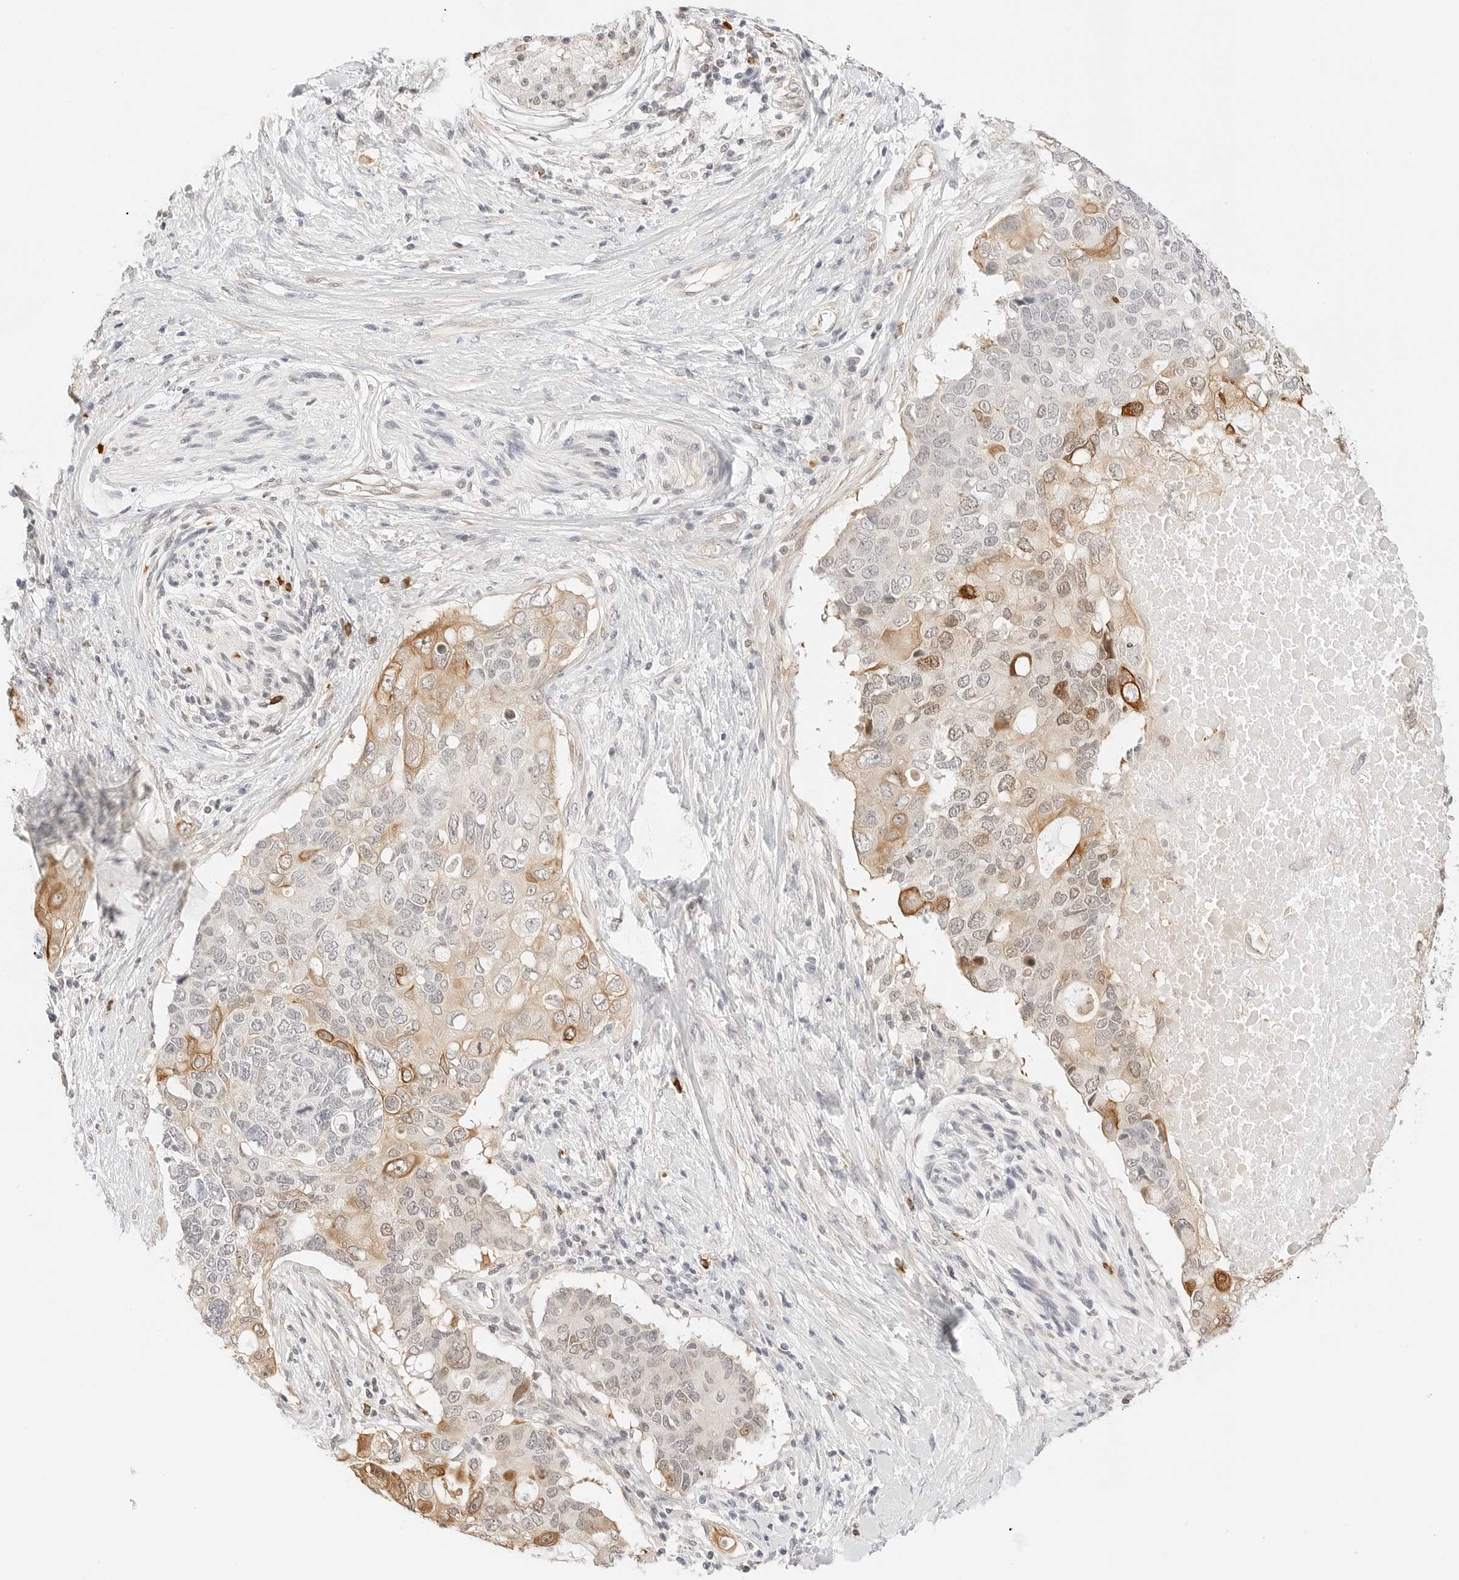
{"staining": {"intensity": "moderate", "quantity": "25%-75%", "location": "cytoplasmic/membranous,nuclear"}, "tissue": "pancreatic cancer", "cell_type": "Tumor cells", "image_type": "cancer", "snomed": [{"axis": "morphology", "description": "Adenocarcinoma, NOS"}, {"axis": "topography", "description": "Pancreas"}], "caption": "IHC histopathology image of neoplastic tissue: adenocarcinoma (pancreatic) stained using IHC displays medium levels of moderate protein expression localized specifically in the cytoplasmic/membranous and nuclear of tumor cells, appearing as a cytoplasmic/membranous and nuclear brown color.", "gene": "TEKT2", "patient": {"sex": "female", "age": 56}}